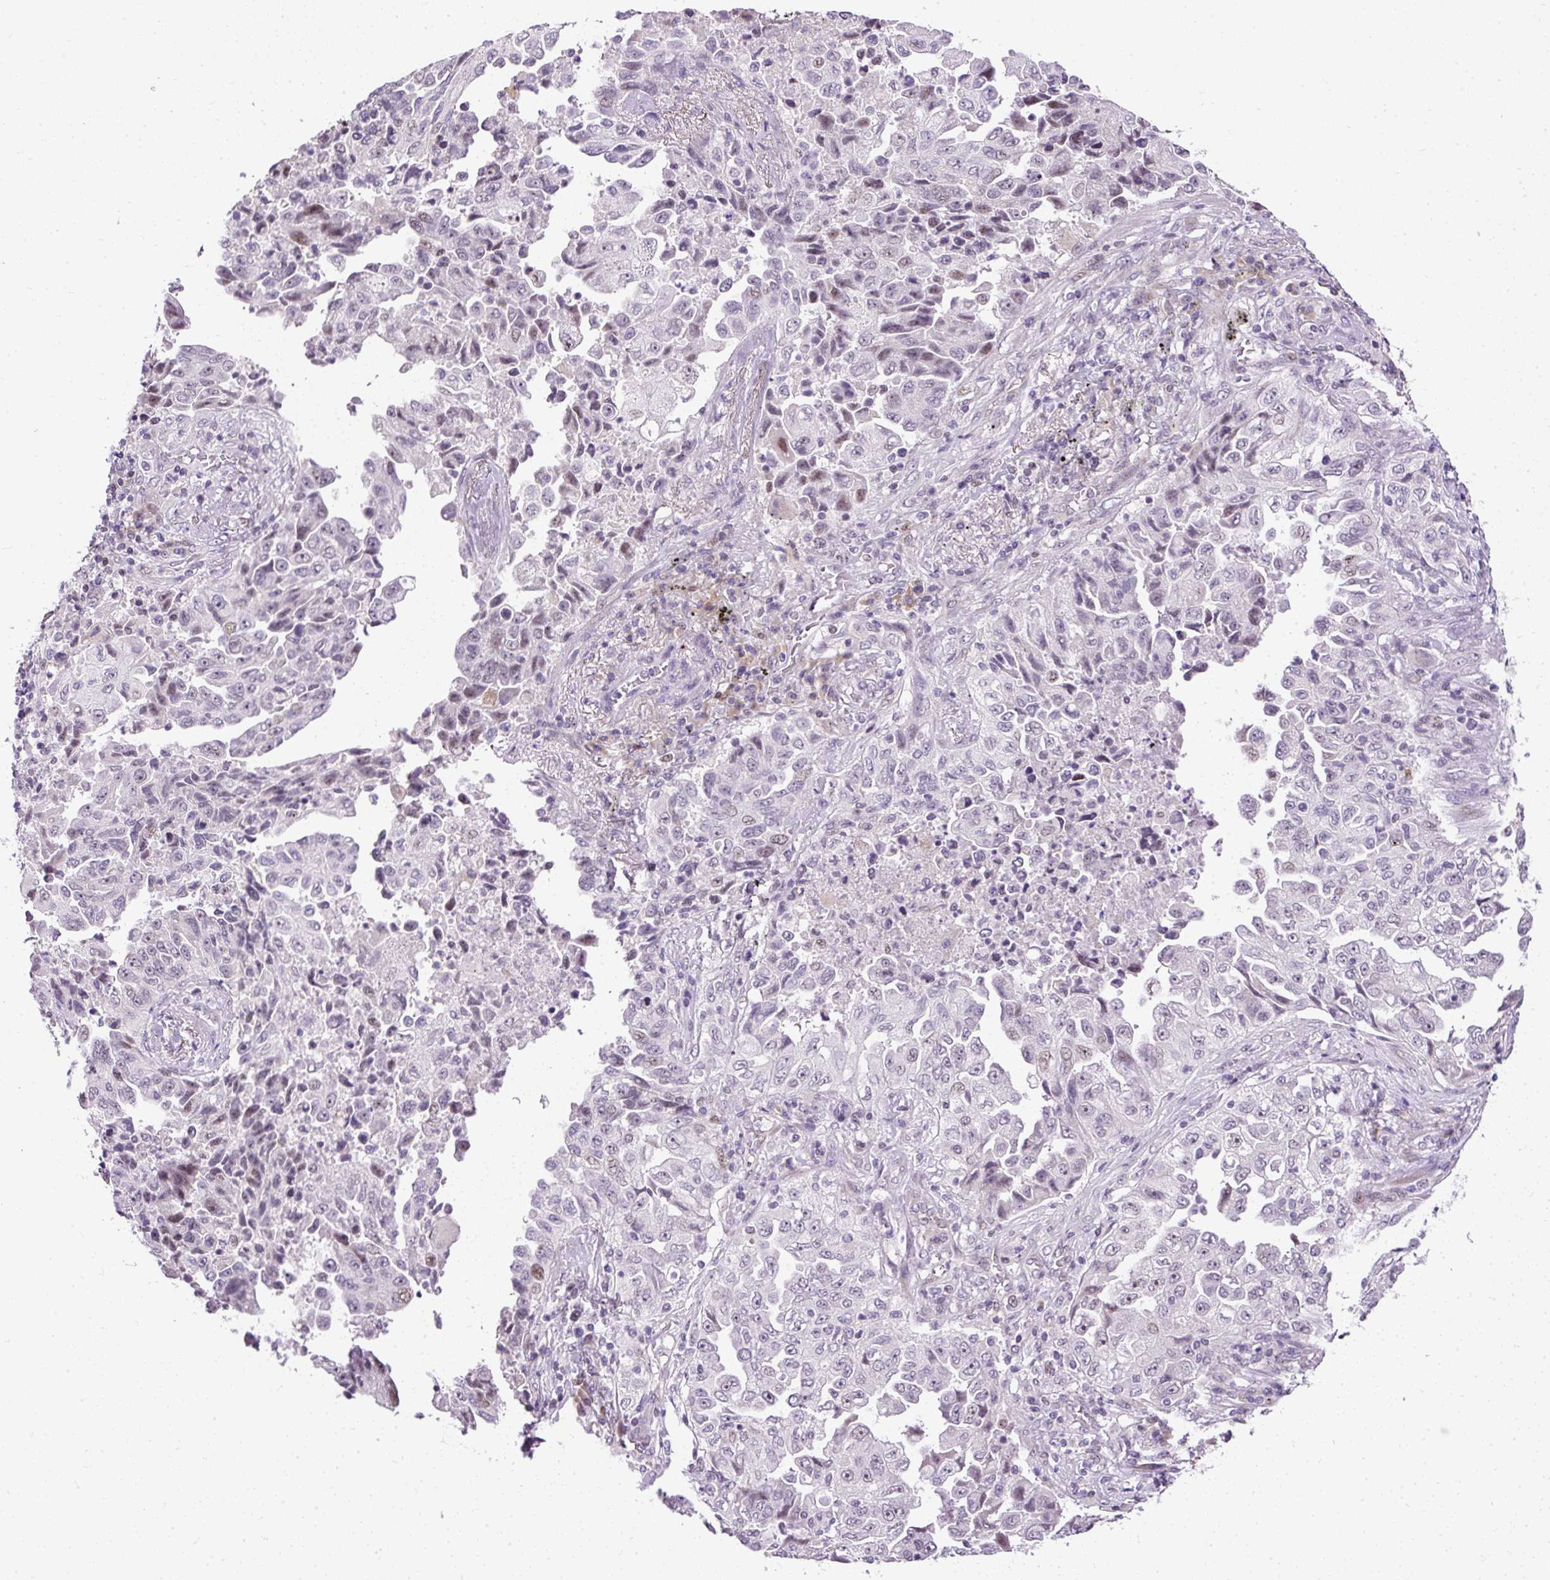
{"staining": {"intensity": "moderate", "quantity": "25%-75%", "location": "nuclear"}, "tissue": "lung cancer", "cell_type": "Tumor cells", "image_type": "cancer", "snomed": [{"axis": "morphology", "description": "Adenocarcinoma, NOS"}, {"axis": "topography", "description": "Lung"}], "caption": "DAB immunohistochemical staining of adenocarcinoma (lung) displays moderate nuclear protein expression in approximately 25%-75% of tumor cells.", "gene": "ARHGEF18", "patient": {"sex": "female", "age": 51}}